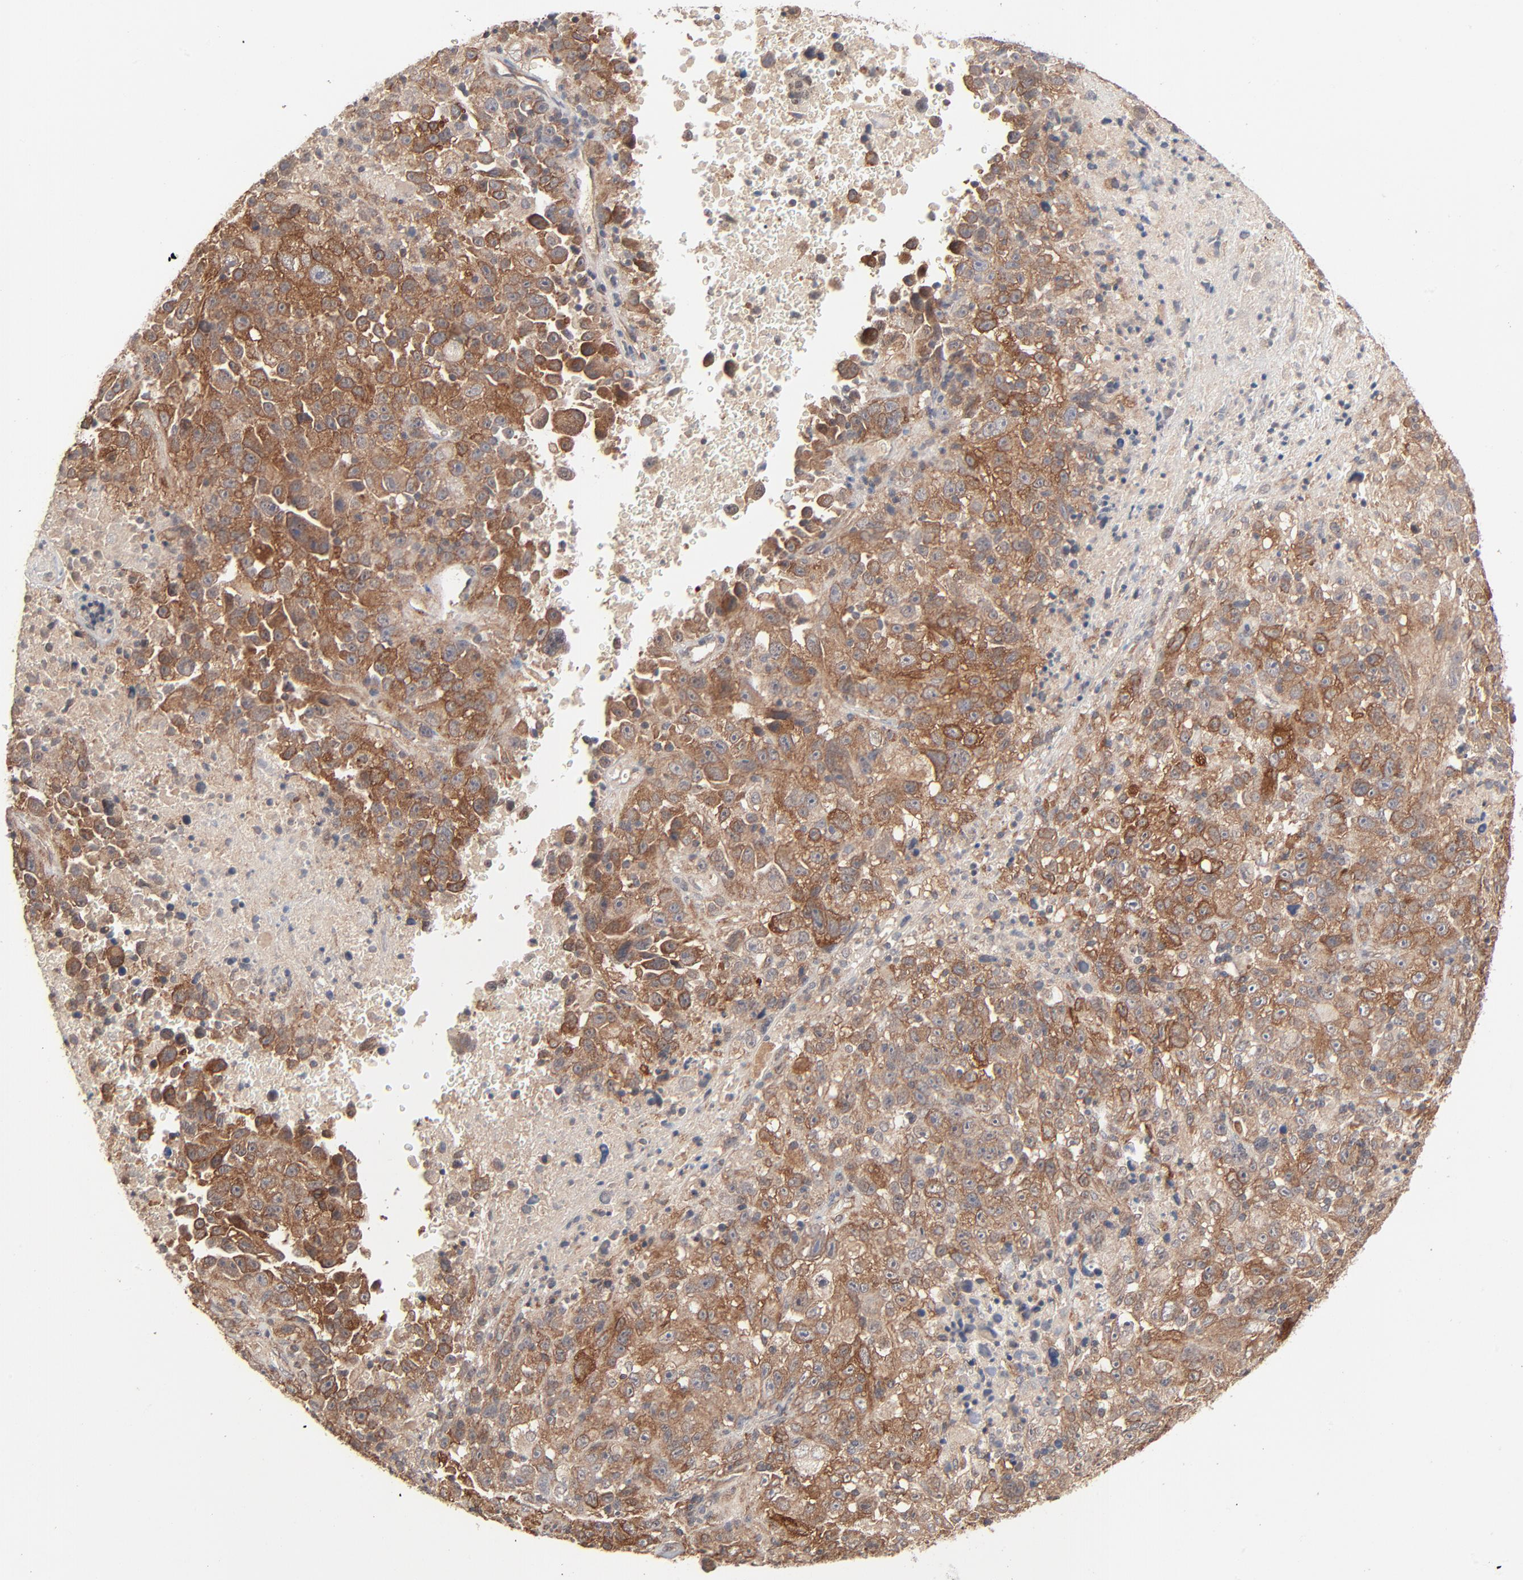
{"staining": {"intensity": "moderate", "quantity": ">75%", "location": "cytoplasmic/membranous"}, "tissue": "melanoma", "cell_type": "Tumor cells", "image_type": "cancer", "snomed": [{"axis": "morphology", "description": "Malignant melanoma, Metastatic site"}, {"axis": "topography", "description": "Cerebral cortex"}], "caption": "Moderate cytoplasmic/membranous protein expression is appreciated in about >75% of tumor cells in malignant melanoma (metastatic site). (IHC, brightfield microscopy, high magnification).", "gene": "ABLIM3", "patient": {"sex": "female", "age": 52}}